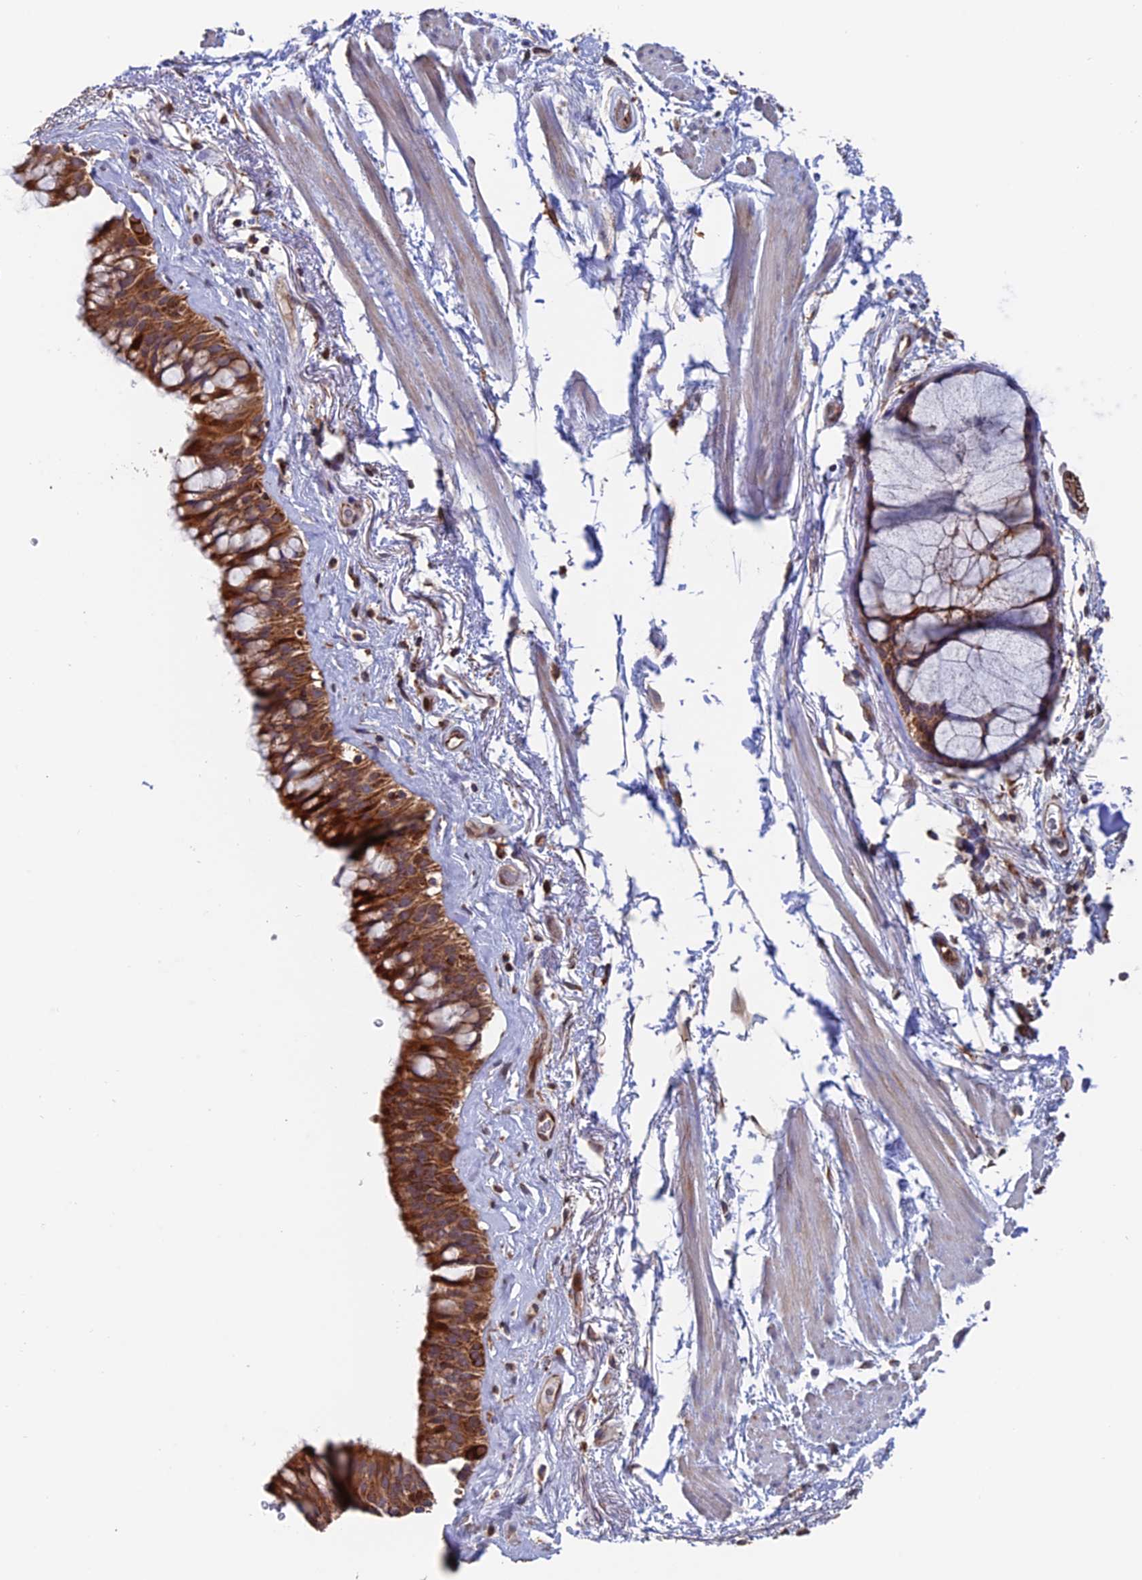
{"staining": {"intensity": "negative", "quantity": "none", "location": "none"}, "tissue": "adipose tissue", "cell_type": "Adipocytes", "image_type": "normal", "snomed": [{"axis": "morphology", "description": "Normal tissue, NOS"}, {"axis": "topography", "description": "Bronchus"}], "caption": "DAB (3,3'-diaminobenzidine) immunohistochemical staining of unremarkable adipose tissue displays no significant staining in adipocytes. Nuclei are stained in blue.", "gene": "DTYMK", "patient": {"sex": "male", "age": 66}}